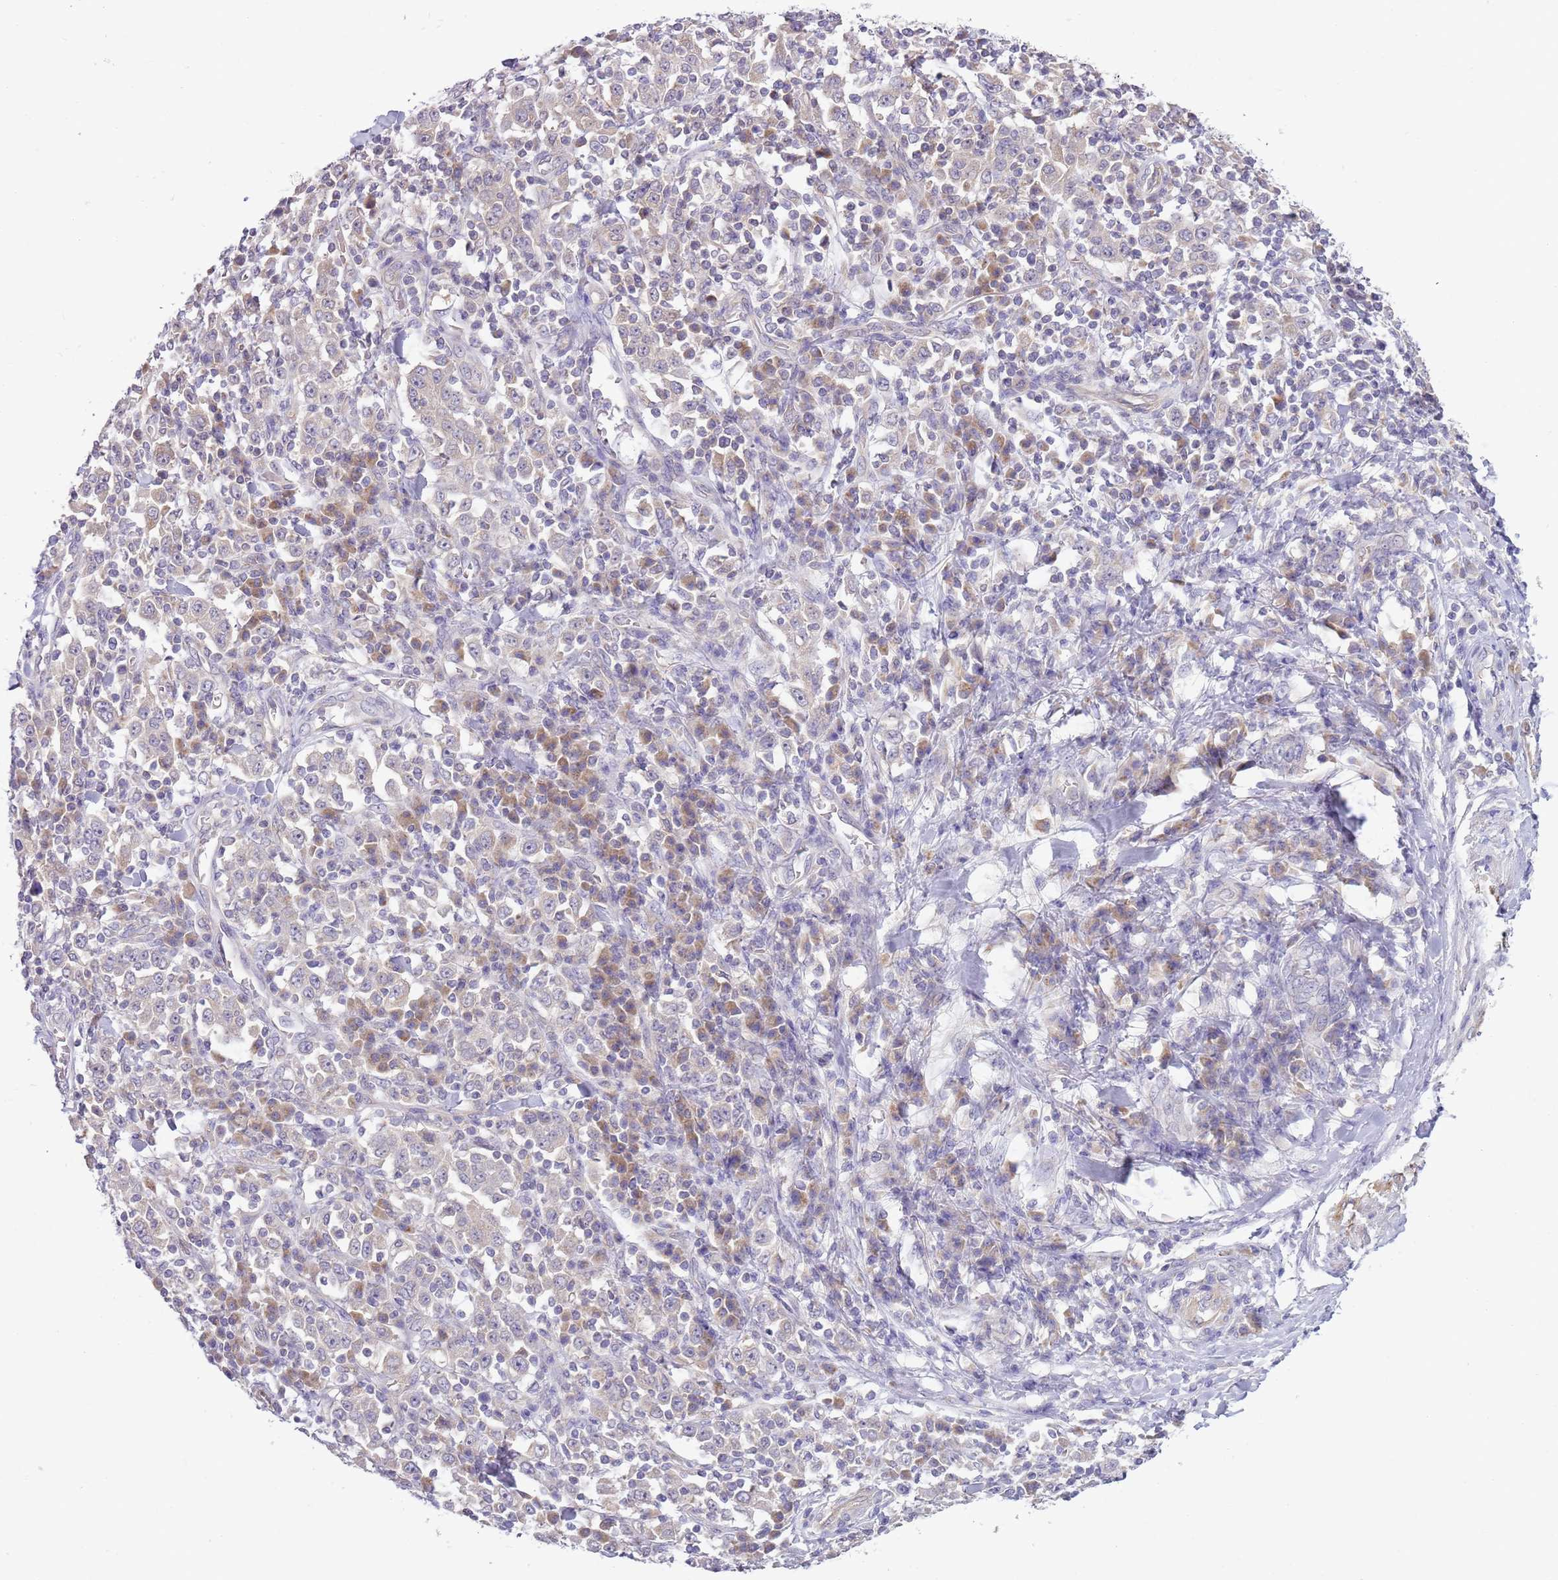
{"staining": {"intensity": "negative", "quantity": "none", "location": "none"}, "tissue": "stomach cancer", "cell_type": "Tumor cells", "image_type": "cancer", "snomed": [{"axis": "morphology", "description": "Normal tissue, NOS"}, {"axis": "morphology", "description": "Adenocarcinoma, NOS"}, {"axis": "topography", "description": "Stomach, upper"}, {"axis": "topography", "description": "Stomach"}], "caption": "Tumor cells are negative for protein expression in human stomach cancer. The staining is performed using DAB (3,3'-diaminobenzidine) brown chromogen with nuclei counter-stained in using hematoxylin.", "gene": "SKOR2", "patient": {"sex": "male", "age": 59}}